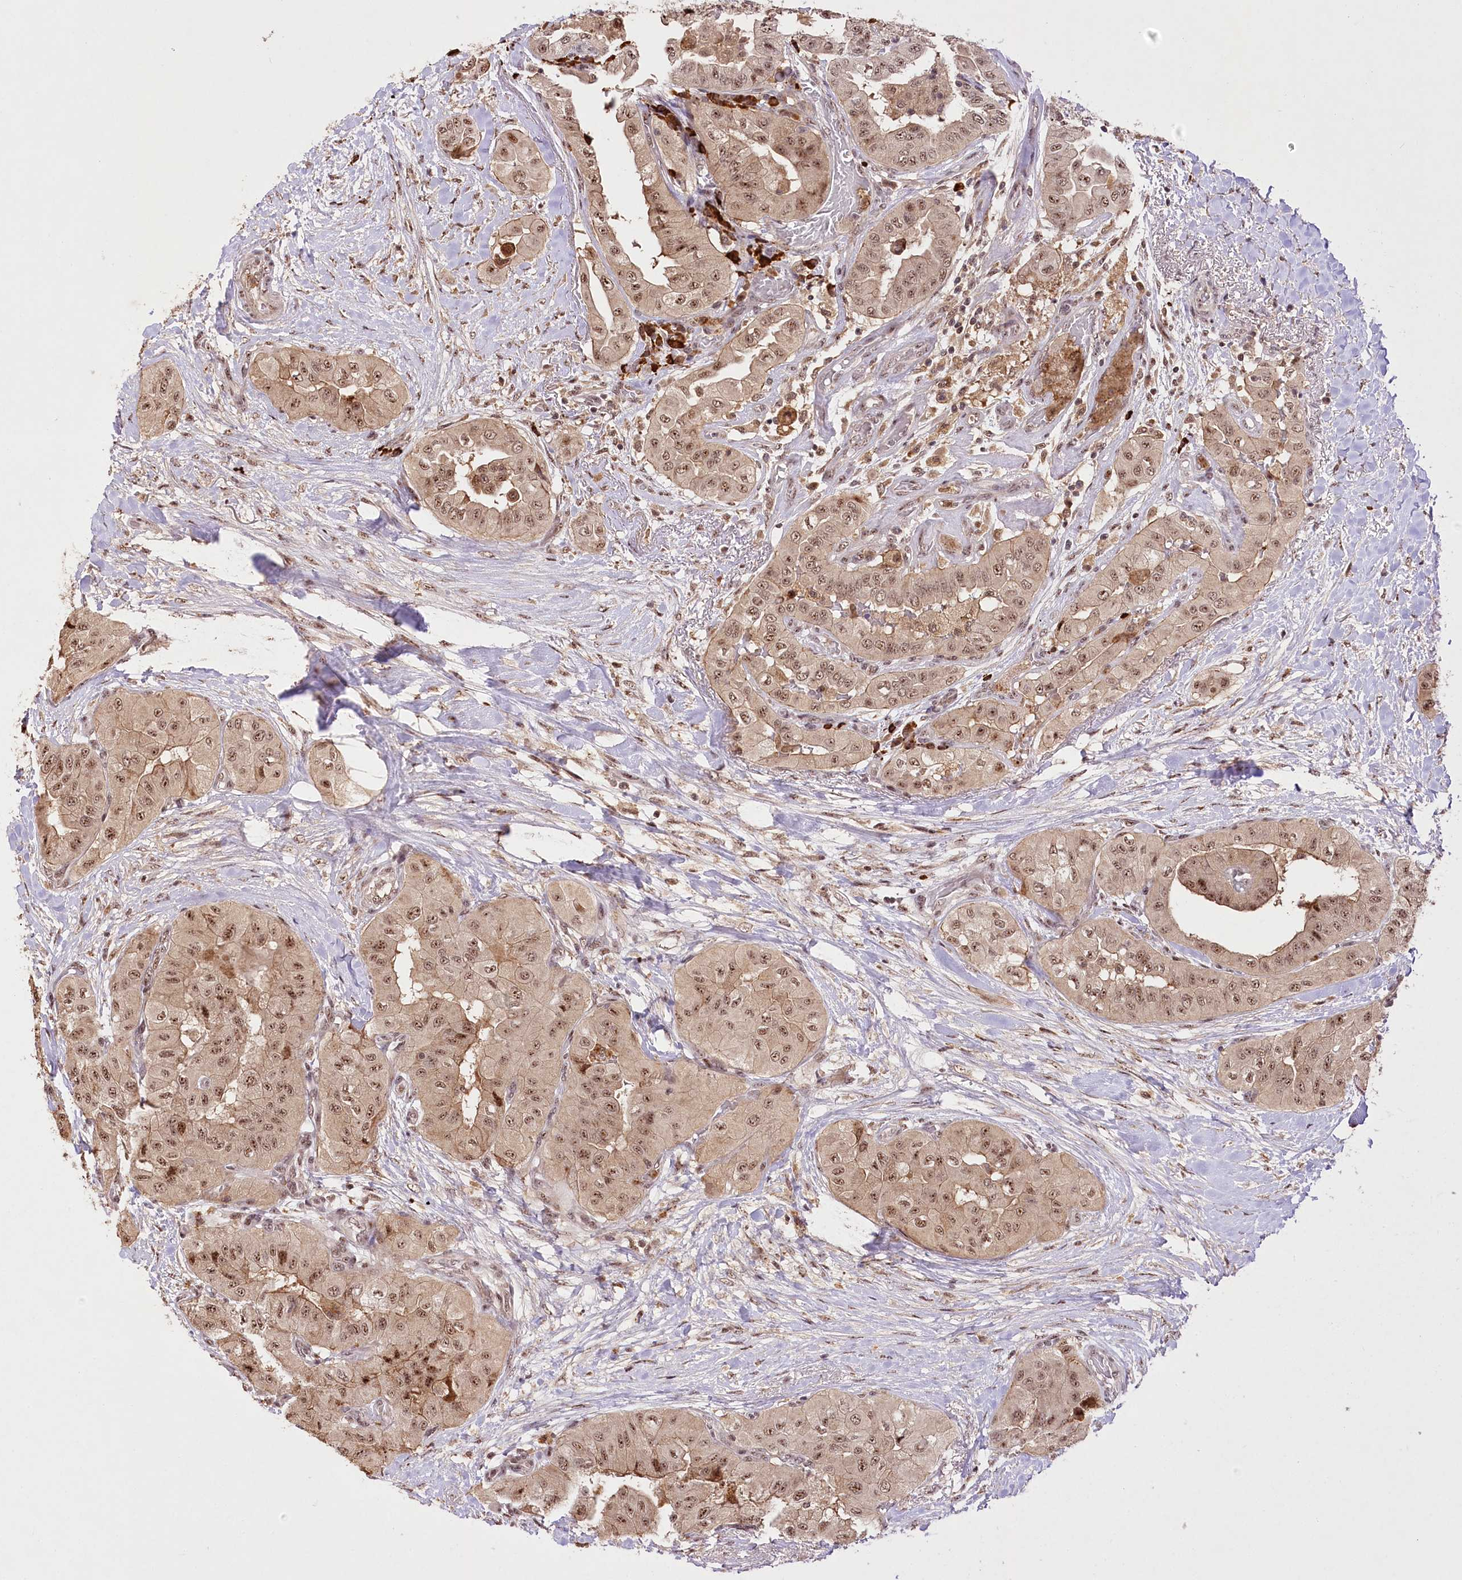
{"staining": {"intensity": "weak", "quantity": ">75%", "location": "cytoplasmic/membranous,nuclear"}, "tissue": "thyroid cancer", "cell_type": "Tumor cells", "image_type": "cancer", "snomed": [{"axis": "morphology", "description": "Papillary adenocarcinoma, NOS"}, {"axis": "topography", "description": "Thyroid gland"}], "caption": "Immunohistochemical staining of papillary adenocarcinoma (thyroid) demonstrates low levels of weak cytoplasmic/membranous and nuclear expression in about >75% of tumor cells.", "gene": "PYROXD1", "patient": {"sex": "female", "age": 59}}